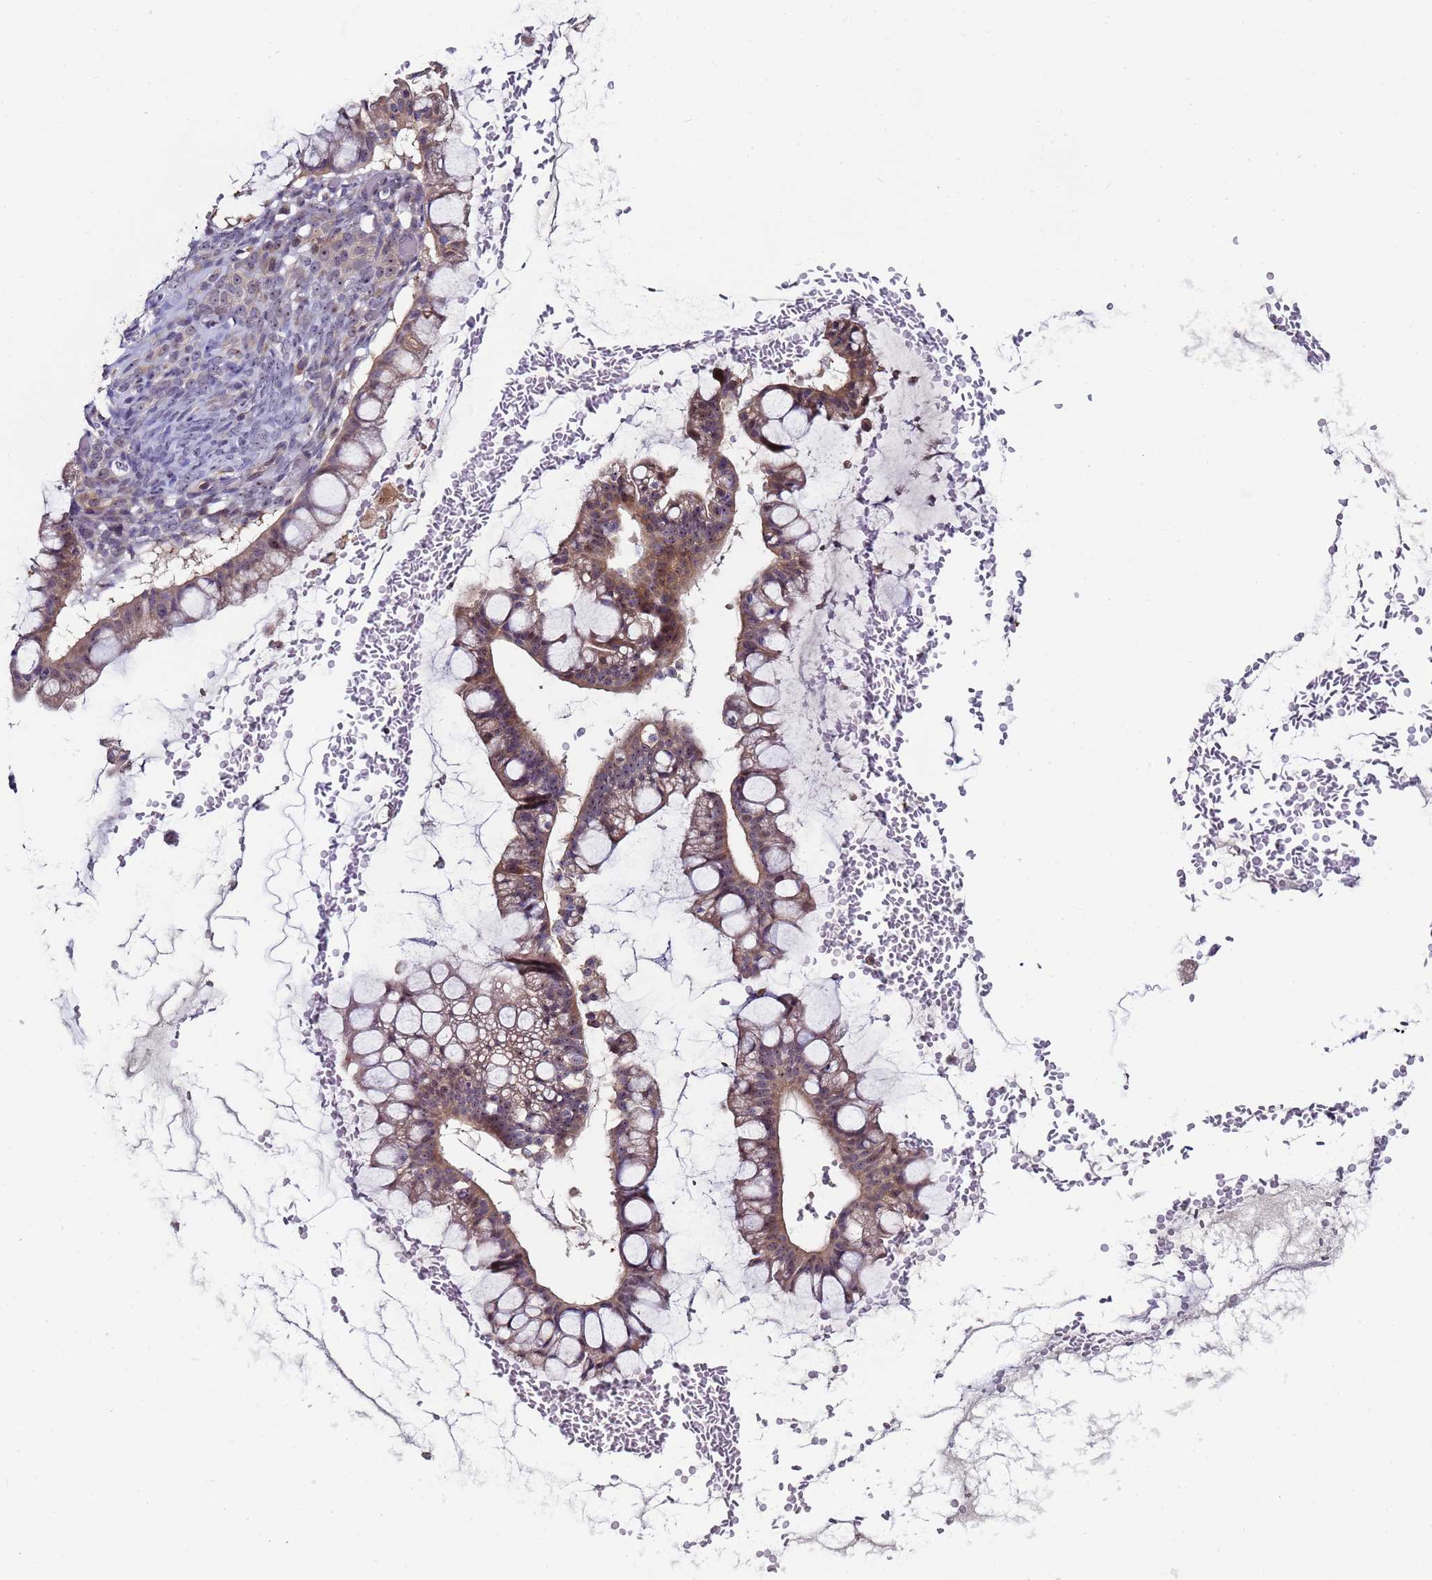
{"staining": {"intensity": "moderate", "quantity": ">75%", "location": "cytoplasmic/membranous,nuclear"}, "tissue": "ovarian cancer", "cell_type": "Tumor cells", "image_type": "cancer", "snomed": [{"axis": "morphology", "description": "Cystadenocarcinoma, mucinous, NOS"}, {"axis": "topography", "description": "Ovary"}], "caption": "The image reveals a brown stain indicating the presence of a protein in the cytoplasmic/membranous and nuclear of tumor cells in ovarian cancer (mucinous cystadenocarcinoma). The staining is performed using DAB (3,3'-diaminobenzidine) brown chromogen to label protein expression. The nuclei are counter-stained blue using hematoxylin.", "gene": "KRI1", "patient": {"sex": "female", "age": 73}}